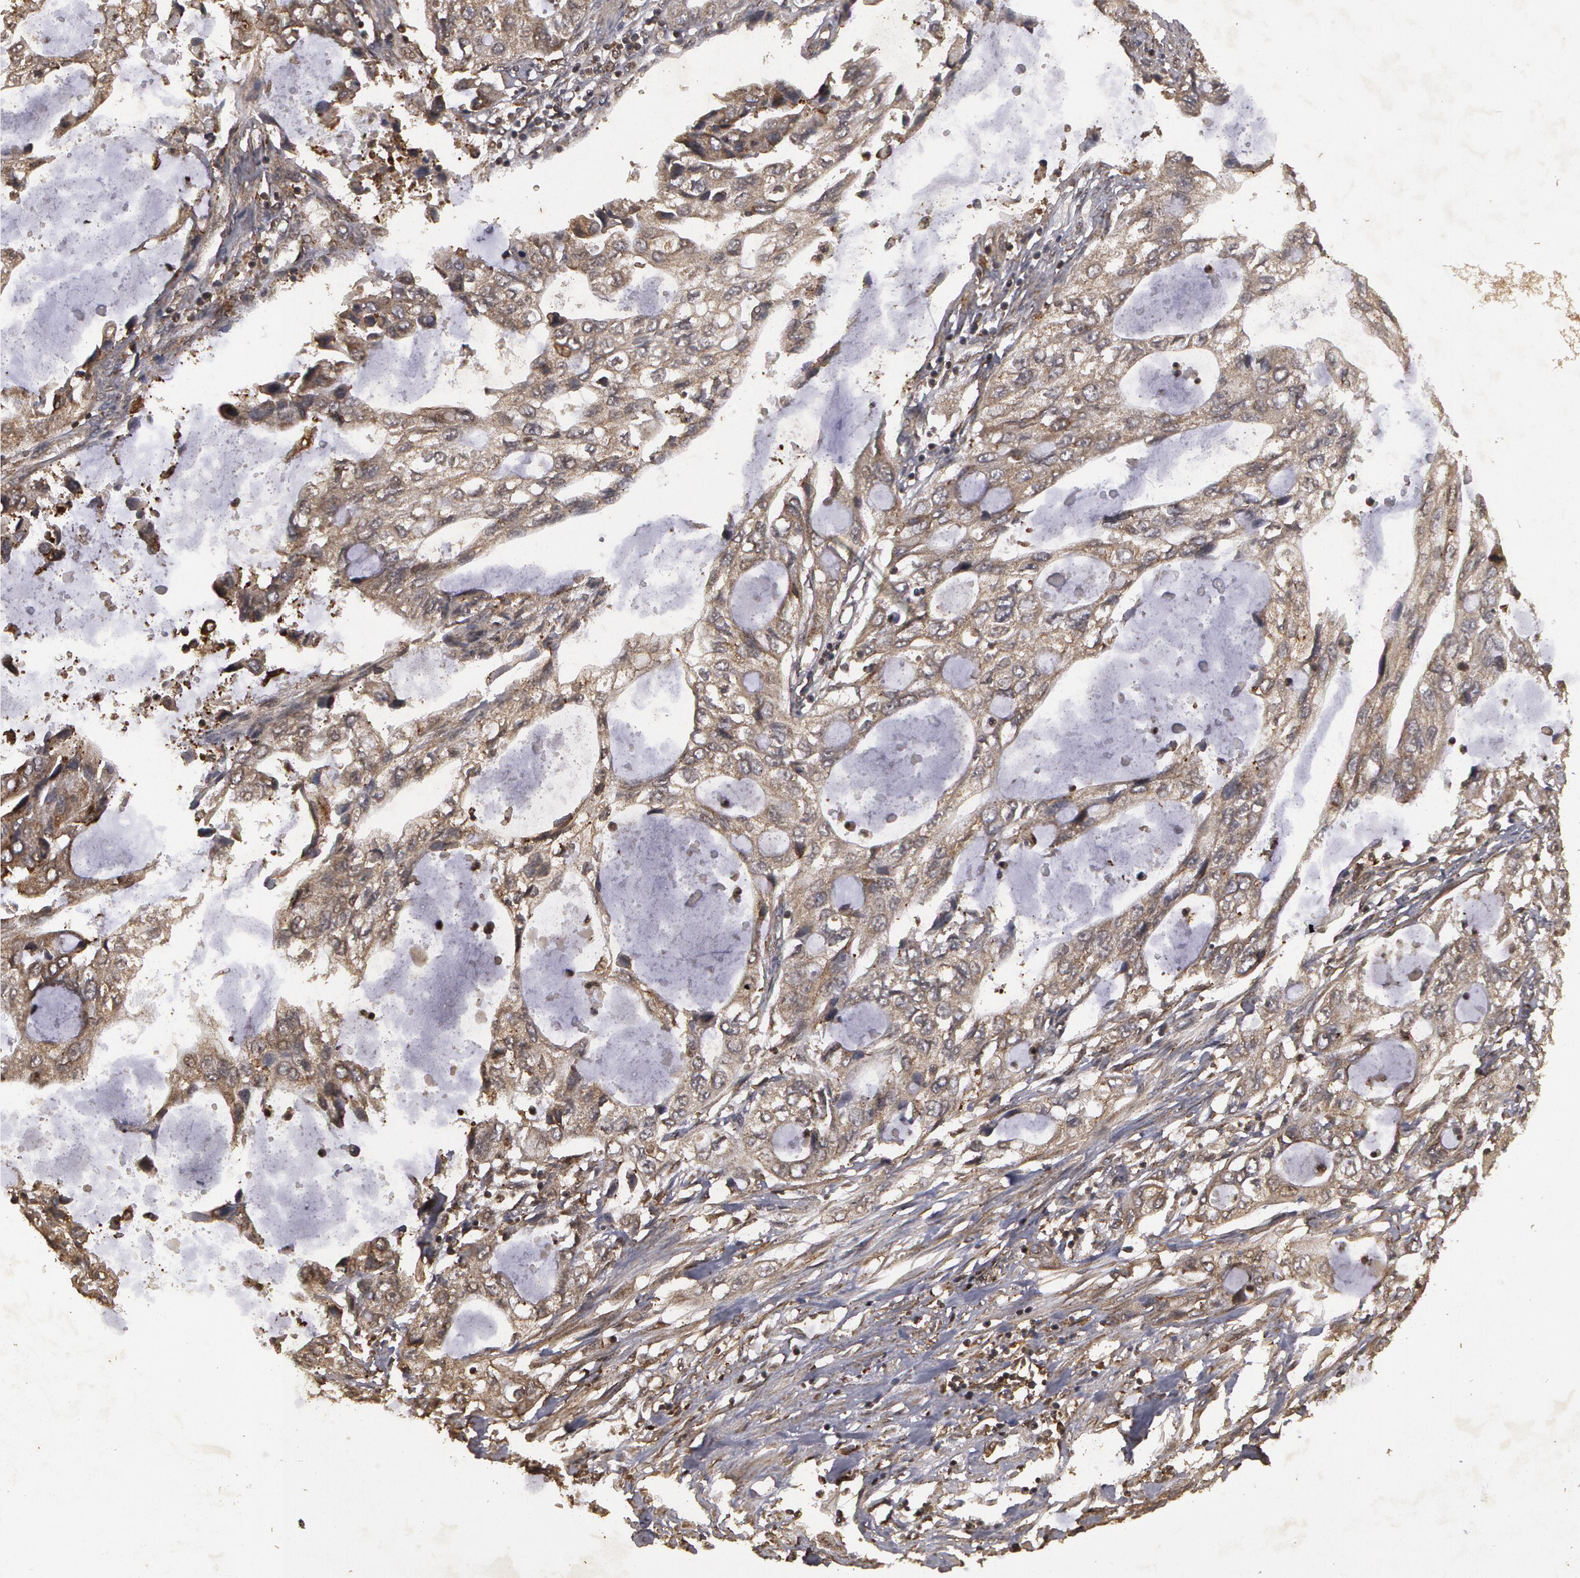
{"staining": {"intensity": "weak", "quantity": "25%-75%", "location": "cytoplasmic/membranous"}, "tissue": "stomach cancer", "cell_type": "Tumor cells", "image_type": "cancer", "snomed": [{"axis": "morphology", "description": "Adenocarcinoma, NOS"}, {"axis": "topography", "description": "Stomach, upper"}], "caption": "Protein expression analysis of human adenocarcinoma (stomach) reveals weak cytoplasmic/membranous staining in approximately 25%-75% of tumor cells.", "gene": "CALR", "patient": {"sex": "female", "age": 52}}